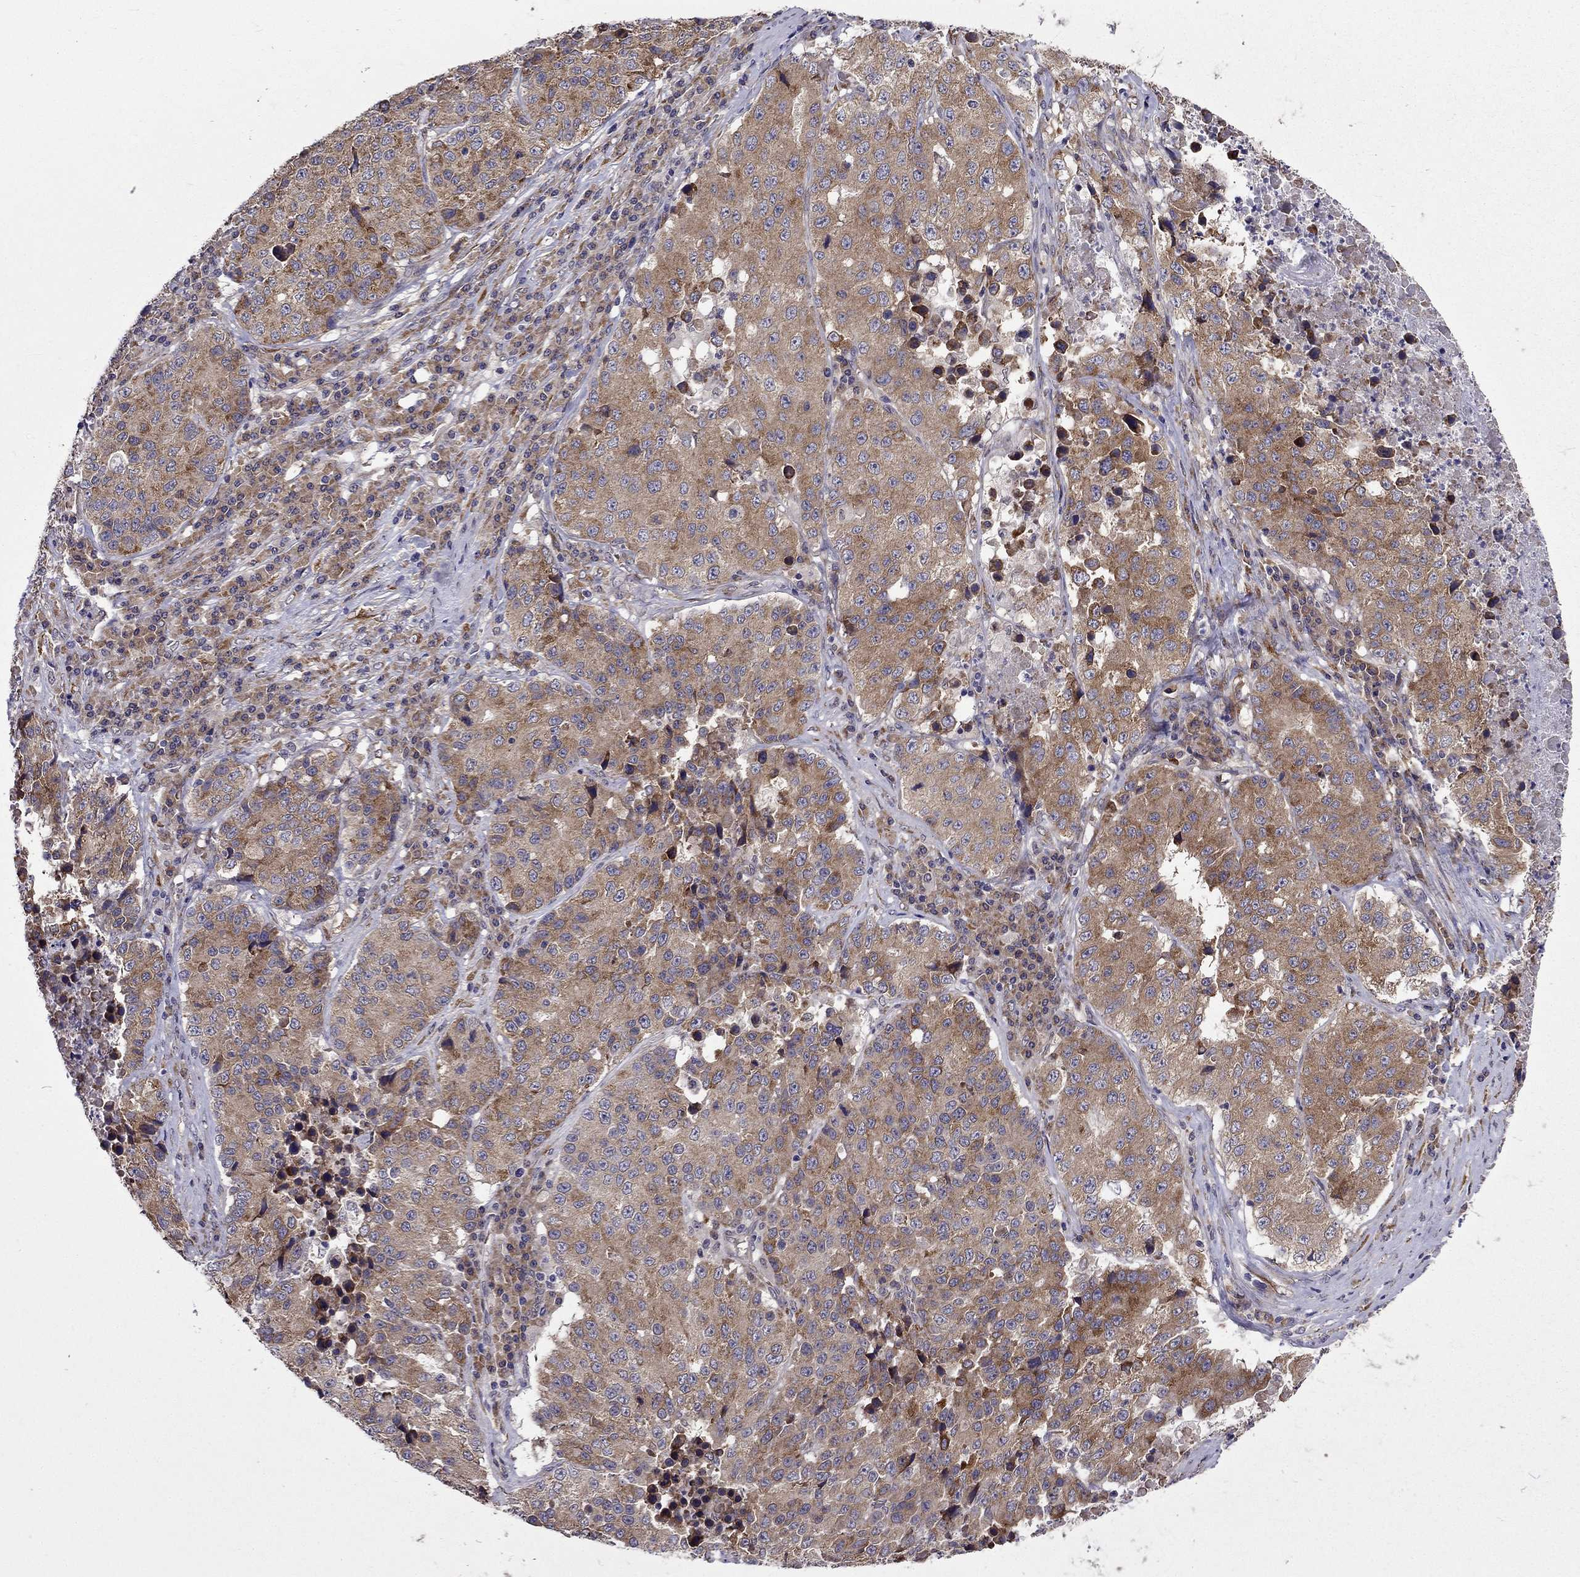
{"staining": {"intensity": "moderate", "quantity": "<25%", "location": "cytoplasmic/membranous"}, "tissue": "stomach cancer", "cell_type": "Tumor cells", "image_type": "cancer", "snomed": [{"axis": "morphology", "description": "Adenocarcinoma, NOS"}, {"axis": "topography", "description": "Stomach"}], "caption": "The micrograph demonstrates immunohistochemical staining of stomach adenocarcinoma. There is moderate cytoplasmic/membranous expression is seen in approximately <25% of tumor cells.", "gene": "ARHGEF28", "patient": {"sex": "male", "age": 71}}